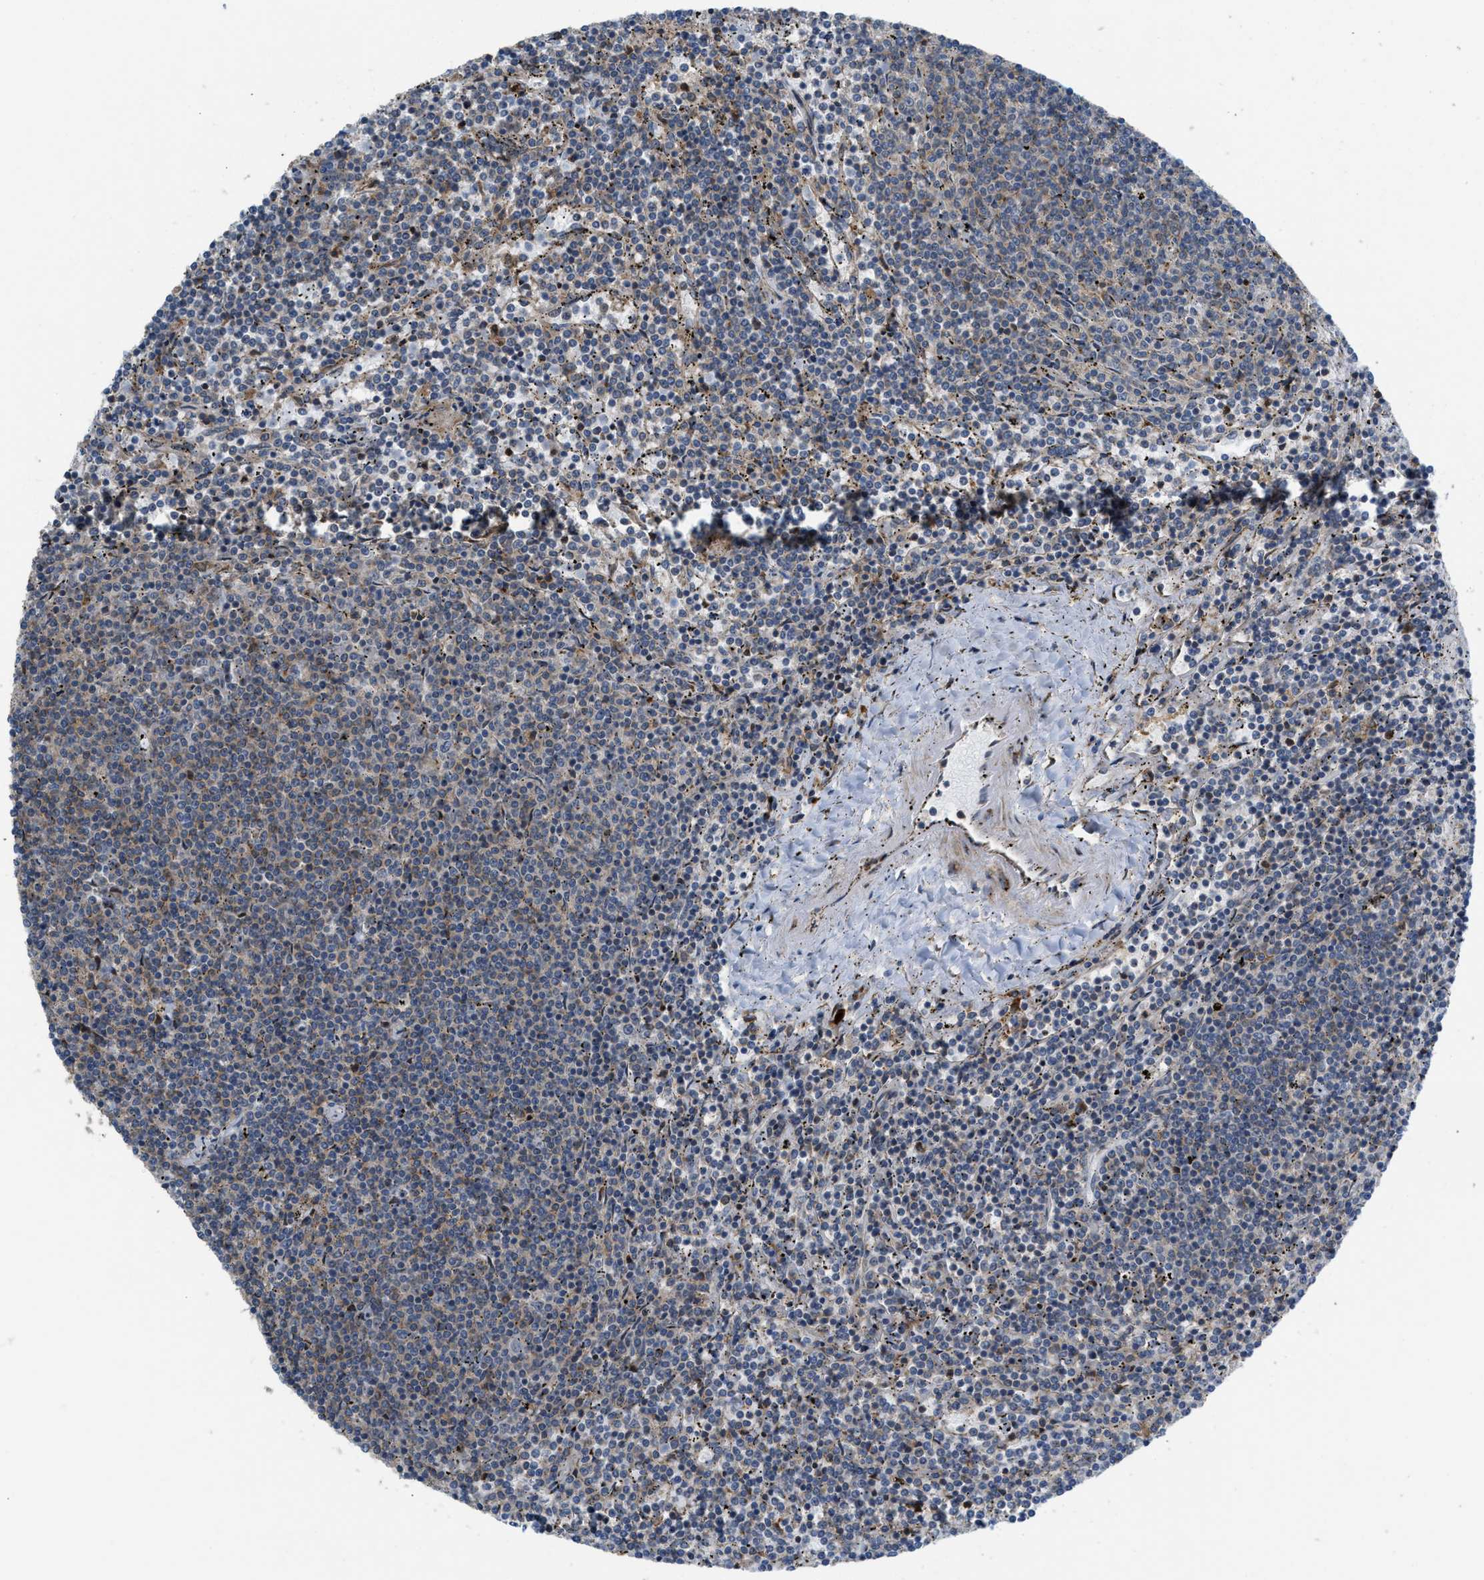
{"staining": {"intensity": "negative", "quantity": "none", "location": "none"}, "tissue": "lymphoma", "cell_type": "Tumor cells", "image_type": "cancer", "snomed": [{"axis": "morphology", "description": "Malignant lymphoma, non-Hodgkin's type, Low grade"}, {"axis": "topography", "description": "Spleen"}], "caption": "IHC image of neoplastic tissue: malignant lymphoma, non-Hodgkin's type (low-grade) stained with DAB (3,3'-diaminobenzidine) displays no significant protein positivity in tumor cells. (DAB IHC with hematoxylin counter stain).", "gene": "DIPK1A", "patient": {"sex": "female", "age": 50}}